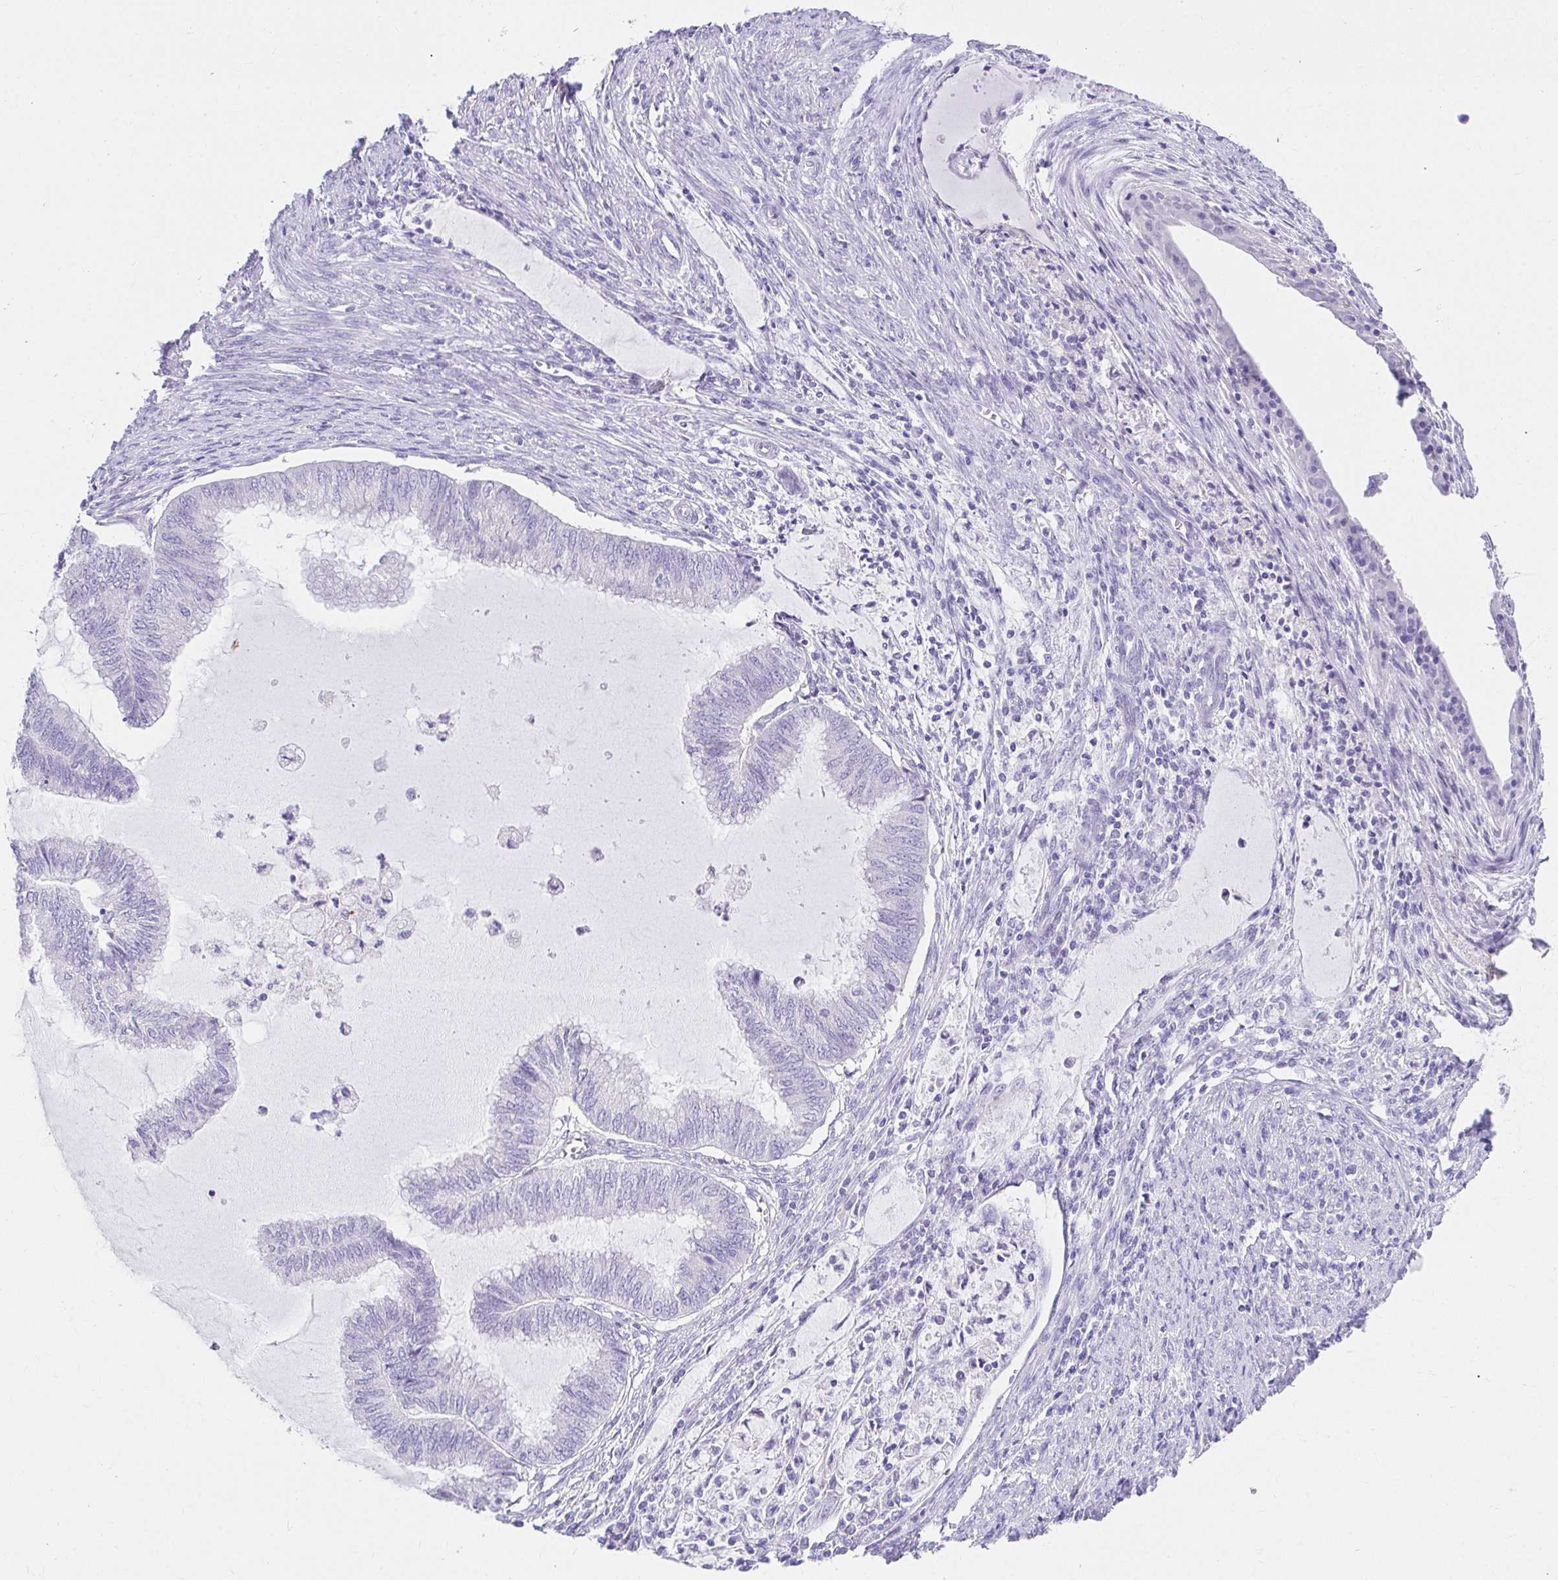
{"staining": {"intensity": "negative", "quantity": "none", "location": "none"}, "tissue": "endometrial cancer", "cell_type": "Tumor cells", "image_type": "cancer", "snomed": [{"axis": "morphology", "description": "Adenocarcinoma, NOS"}, {"axis": "topography", "description": "Endometrium"}], "caption": "The micrograph demonstrates no significant staining in tumor cells of endometrial adenocarcinoma. (DAB (3,3'-diaminobenzidine) immunohistochemistry visualized using brightfield microscopy, high magnification).", "gene": "VGLL1", "patient": {"sex": "female", "age": 79}}